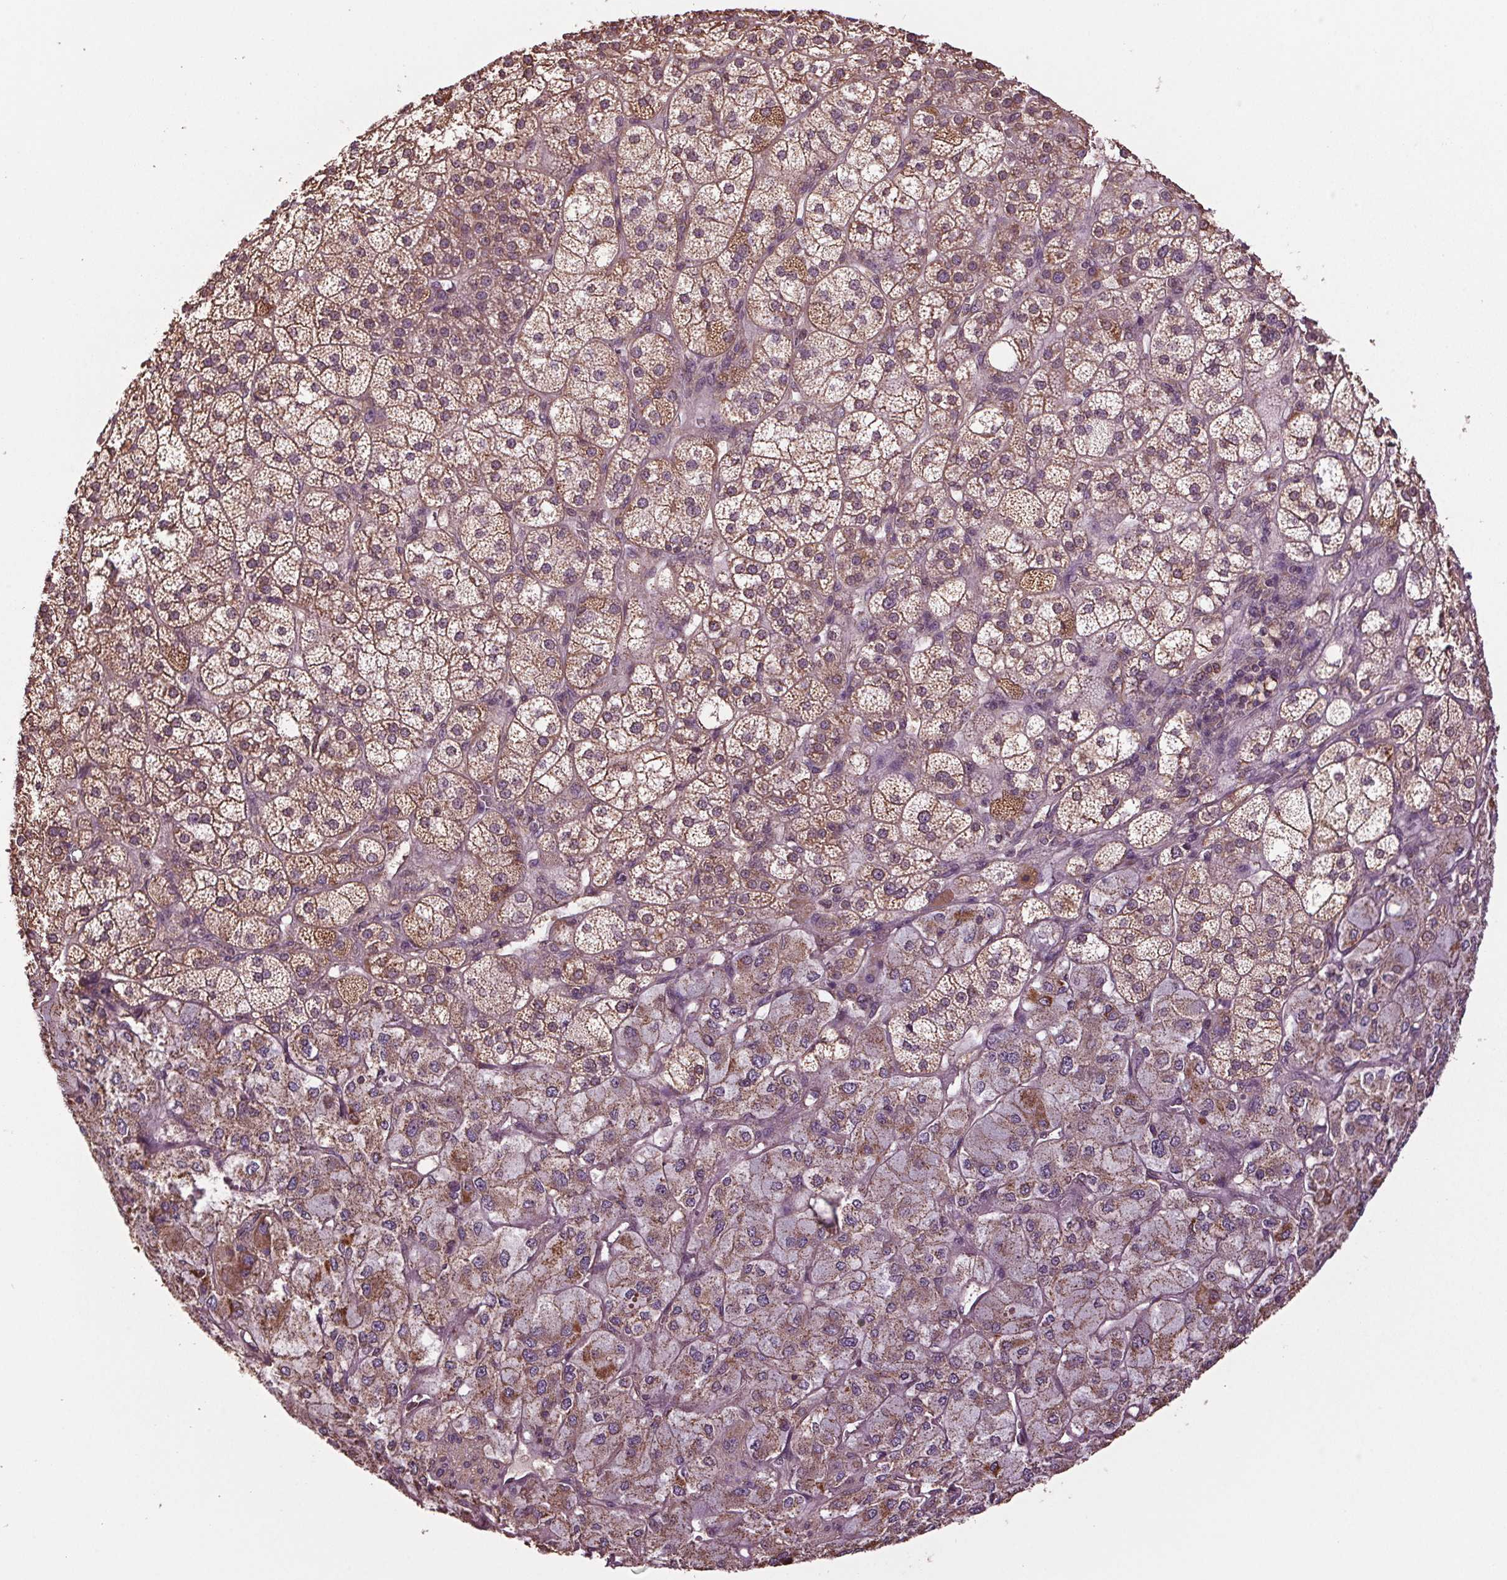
{"staining": {"intensity": "moderate", "quantity": "25%-75%", "location": "cytoplasmic/membranous"}, "tissue": "adrenal gland", "cell_type": "Glandular cells", "image_type": "normal", "snomed": [{"axis": "morphology", "description": "Normal tissue, NOS"}, {"axis": "topography", "description": "Adrenal gland"}], "caption": "Immunohistochemistry micrograph of benign adrenal gland stained for a protein (brown), which reveals medium levels of moderate cytoplasmic/membranous positivity in approximately 25%-75% of glandular cells.", "gene": "RNPEP", "patient": {"sex": "female", "age": 60}}